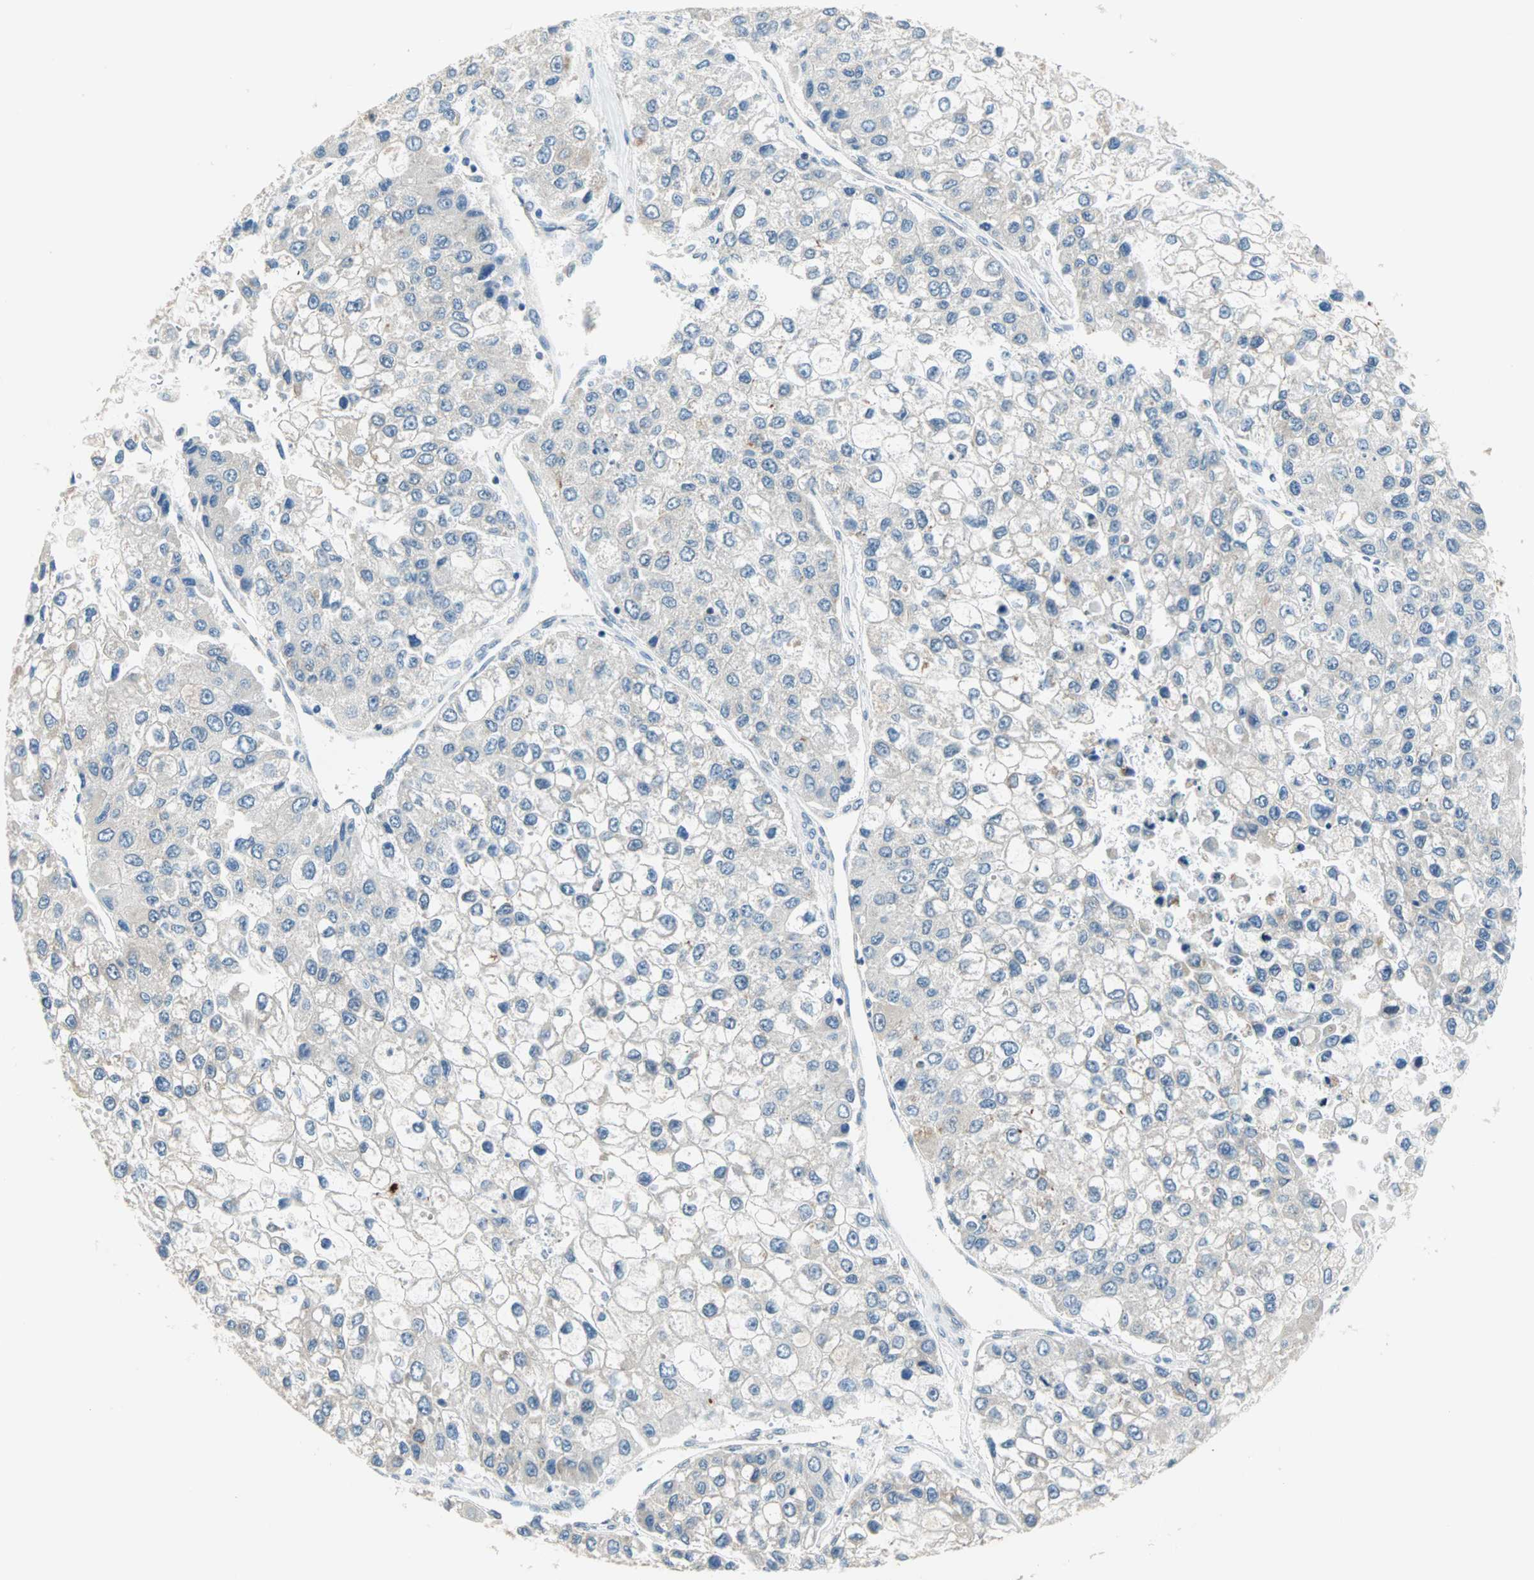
{"staining": {"intensity": "negative", "quantity": "none", "location": "none"}, "tissue": "liver cancer", "cell_type": "Tumor cells", "image_type": "cancer", "snomed": [{"axis": "morphology", "description": "Carcinoma, Hepatocellular, NOS"}, {"axis": "topography", "description": "Liver"}], "caption": "An immunohistochemistry image of liver cancer is shown. There is no staining in tumor cells of liver cancer.", "gene": "SAR1A", "patient": {"sex": "female", "age": 66}}